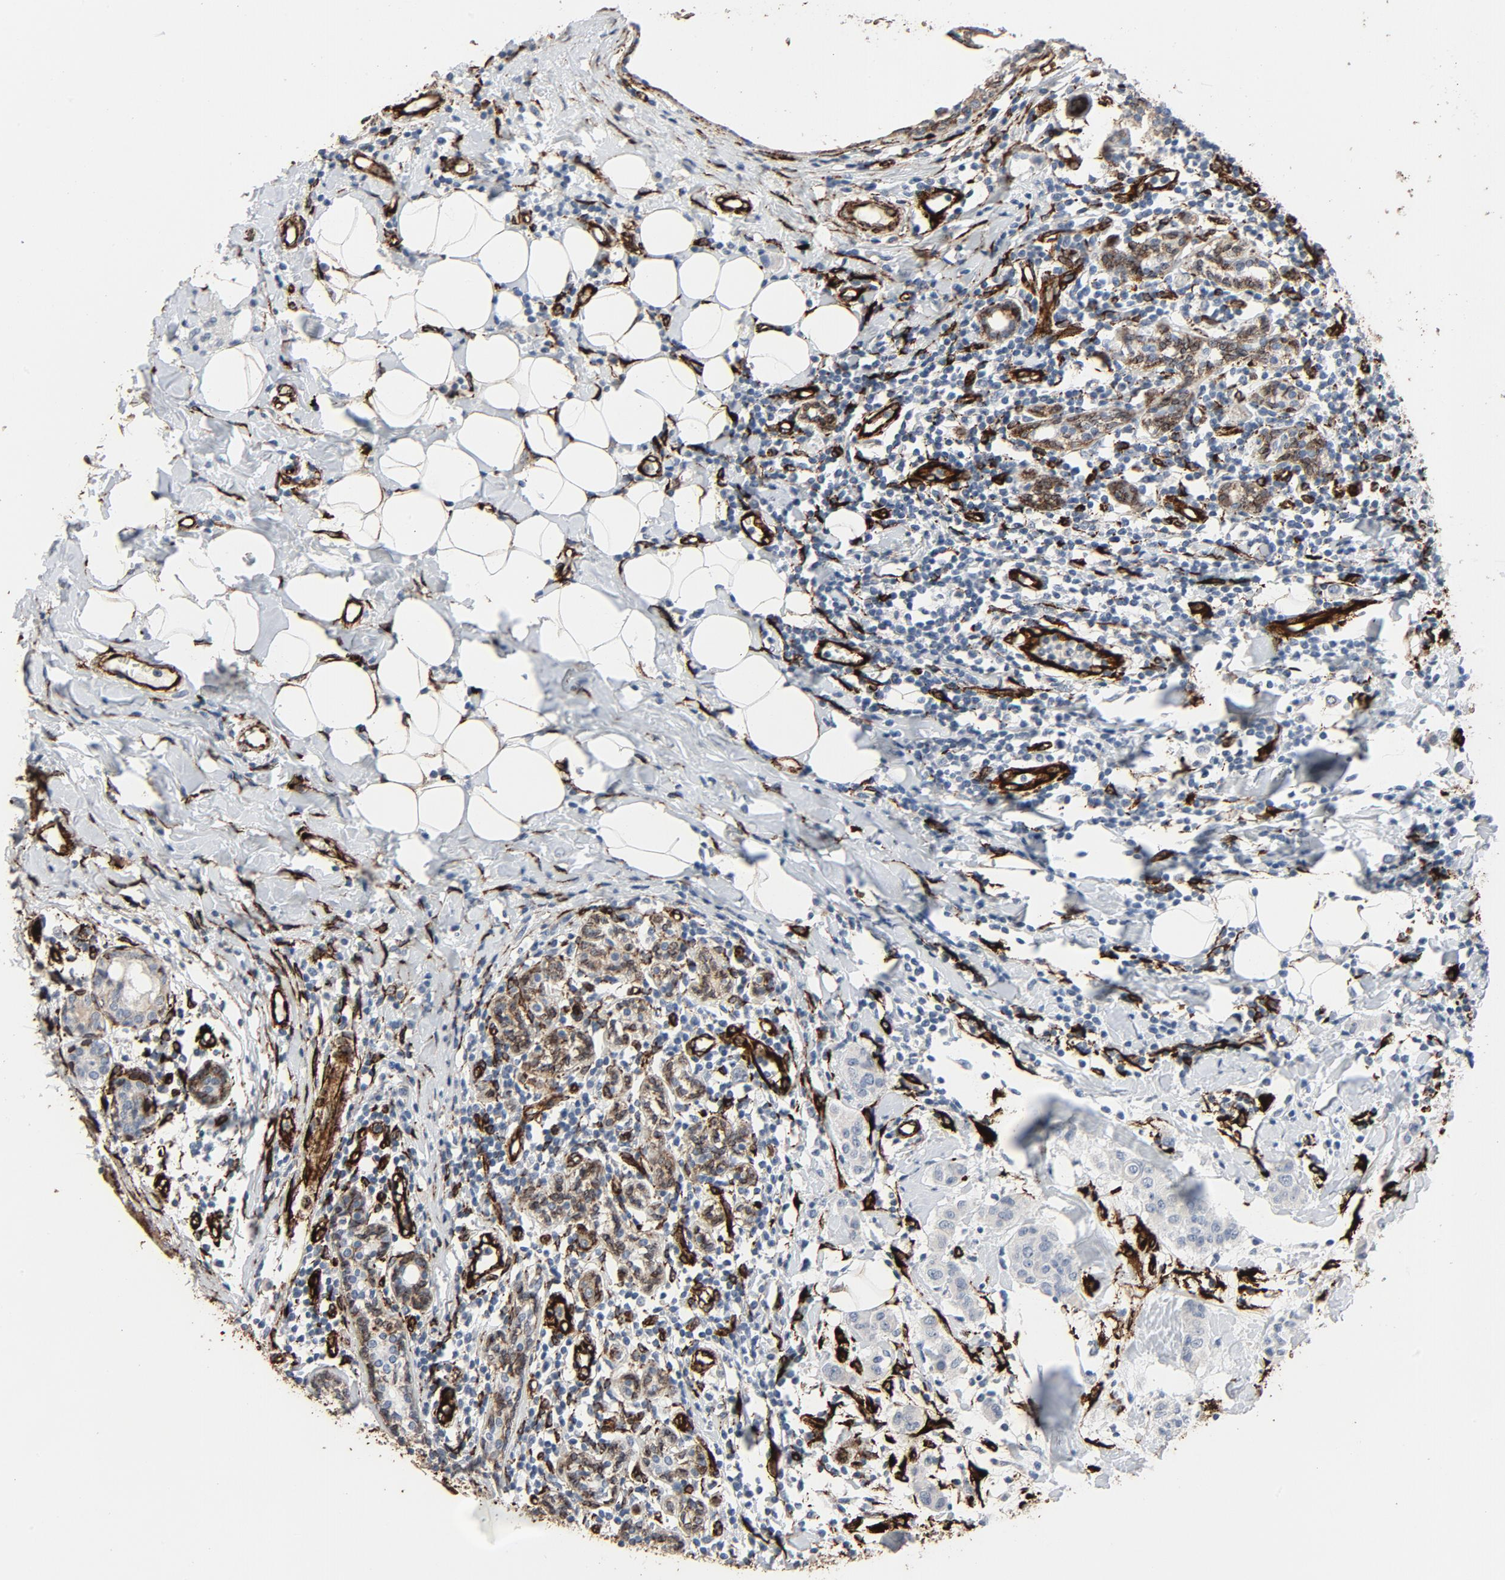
{"staining": {"intensity": "weak", "quantity": "25%-75%", "location": "cytoplasmic/membranous"}, "tissue": "breast cancer", "cell_type": "Tumor cells", "image_type": "cancer", "snomed": [{"axis": "morphology", "description": "Duct carcinoma"}, {"axis": "topography", "description": "Breast"}], "caption": "Brown immunohistochemical staining in human breast cancer reveals weak cytoplasmic/membranous staining in about 25%-75% of tumor cells.", "gene": "SERPINH1", "patient": {"sex": "female", "age": 40}}